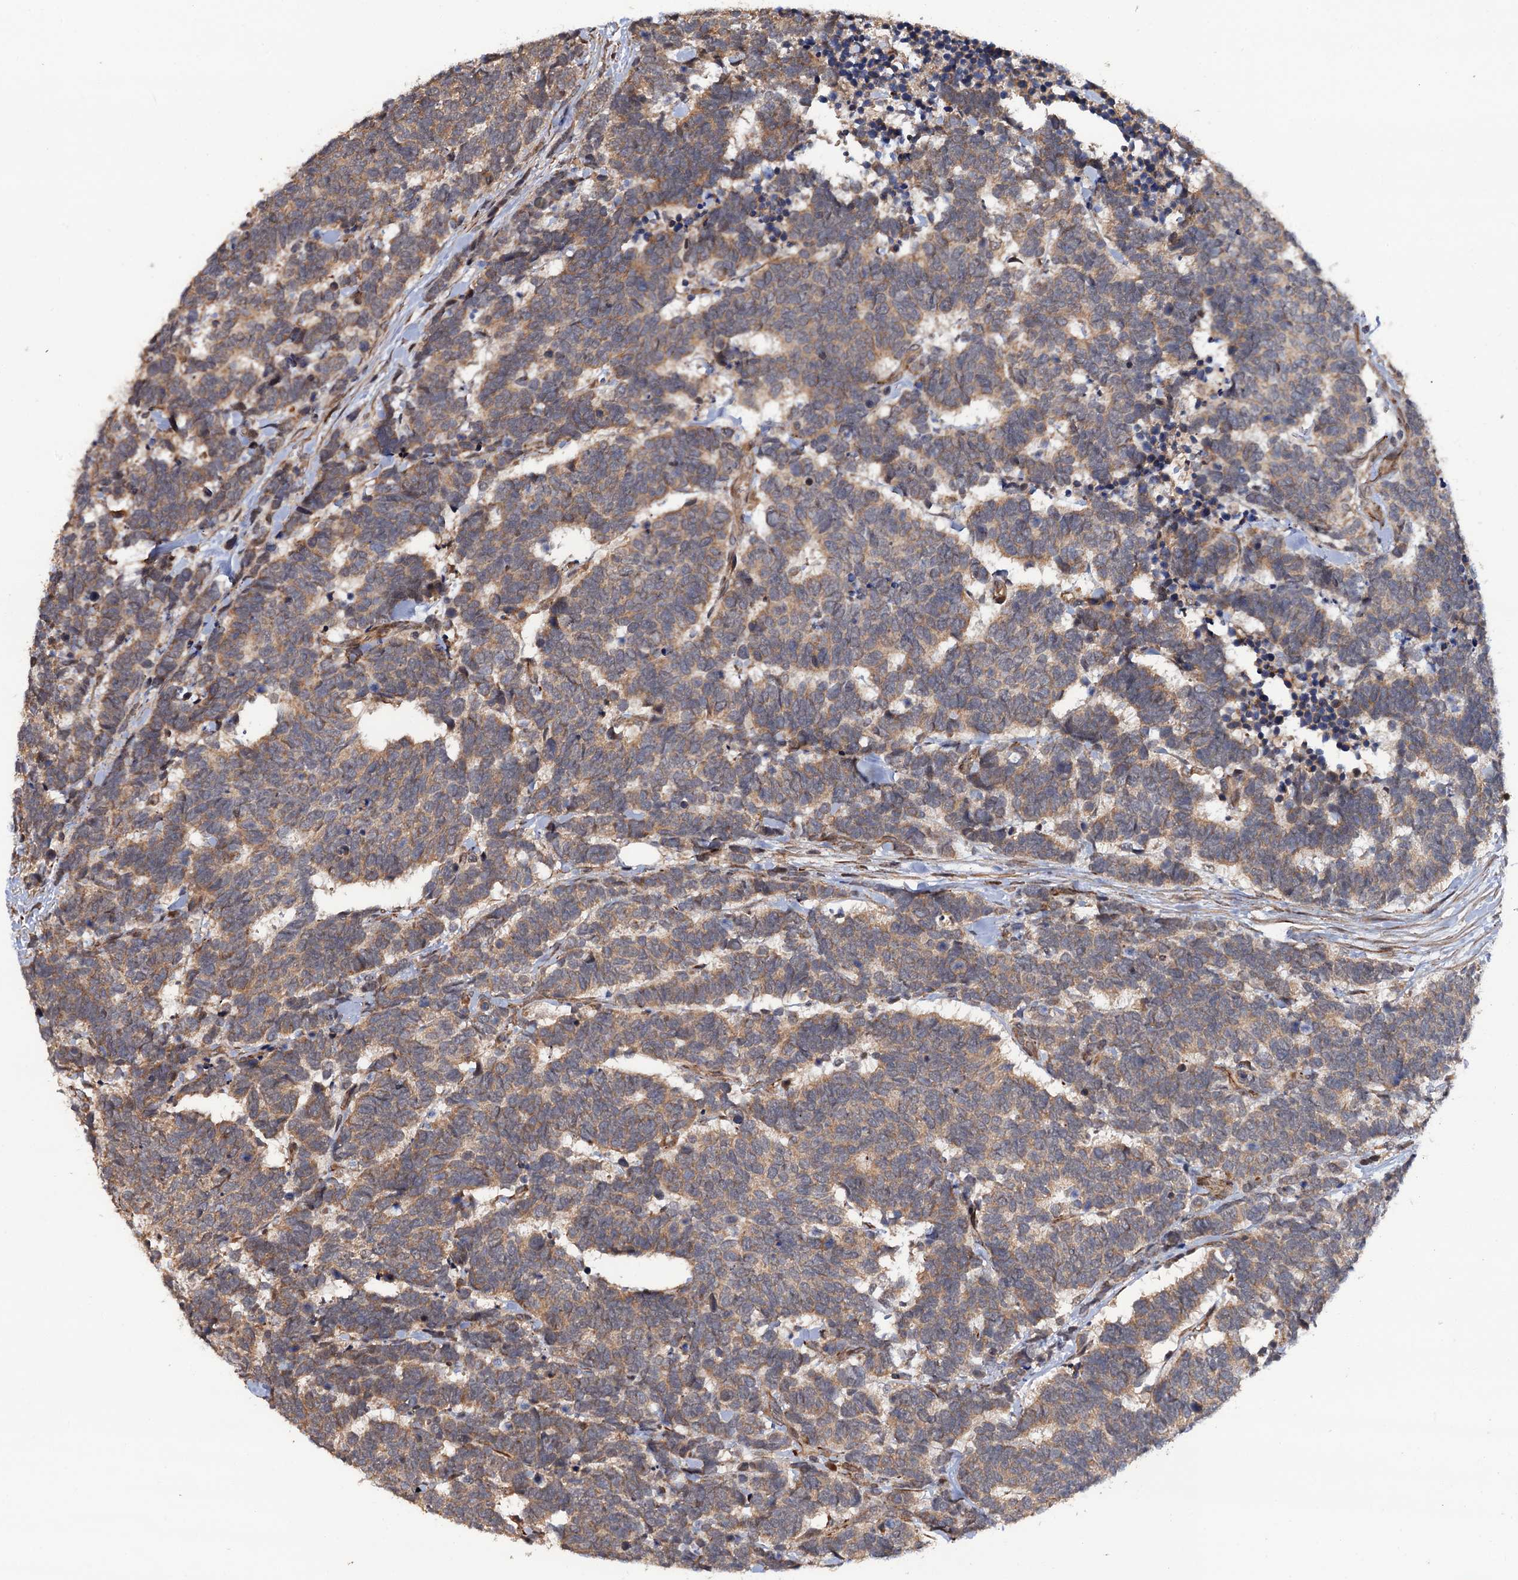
{"staining": {"intensity": "moderate", "quantity": ">75%", "location": "cytoplasmic/membranous"}, "tissue": "carcinoid", "cell_type": "Tumor cells", "image_type": "cancer", "snomed": [{"axis": "morphology", "description": "Carcinoma, NOS"}, {"axis": "morphology", "description": "Carcinoid, malignant, NOS"}, {"axis": "topography", "description": "Urinary bladder"}], "caption": "Immunohistochemical staining of human carcinoid (malignant) shows moderate cytoplasmic/membranous protein expression in about >75% of tumor cells.", "gene": "FSIP1", "patient": {"sex": "male", "age": 57}}